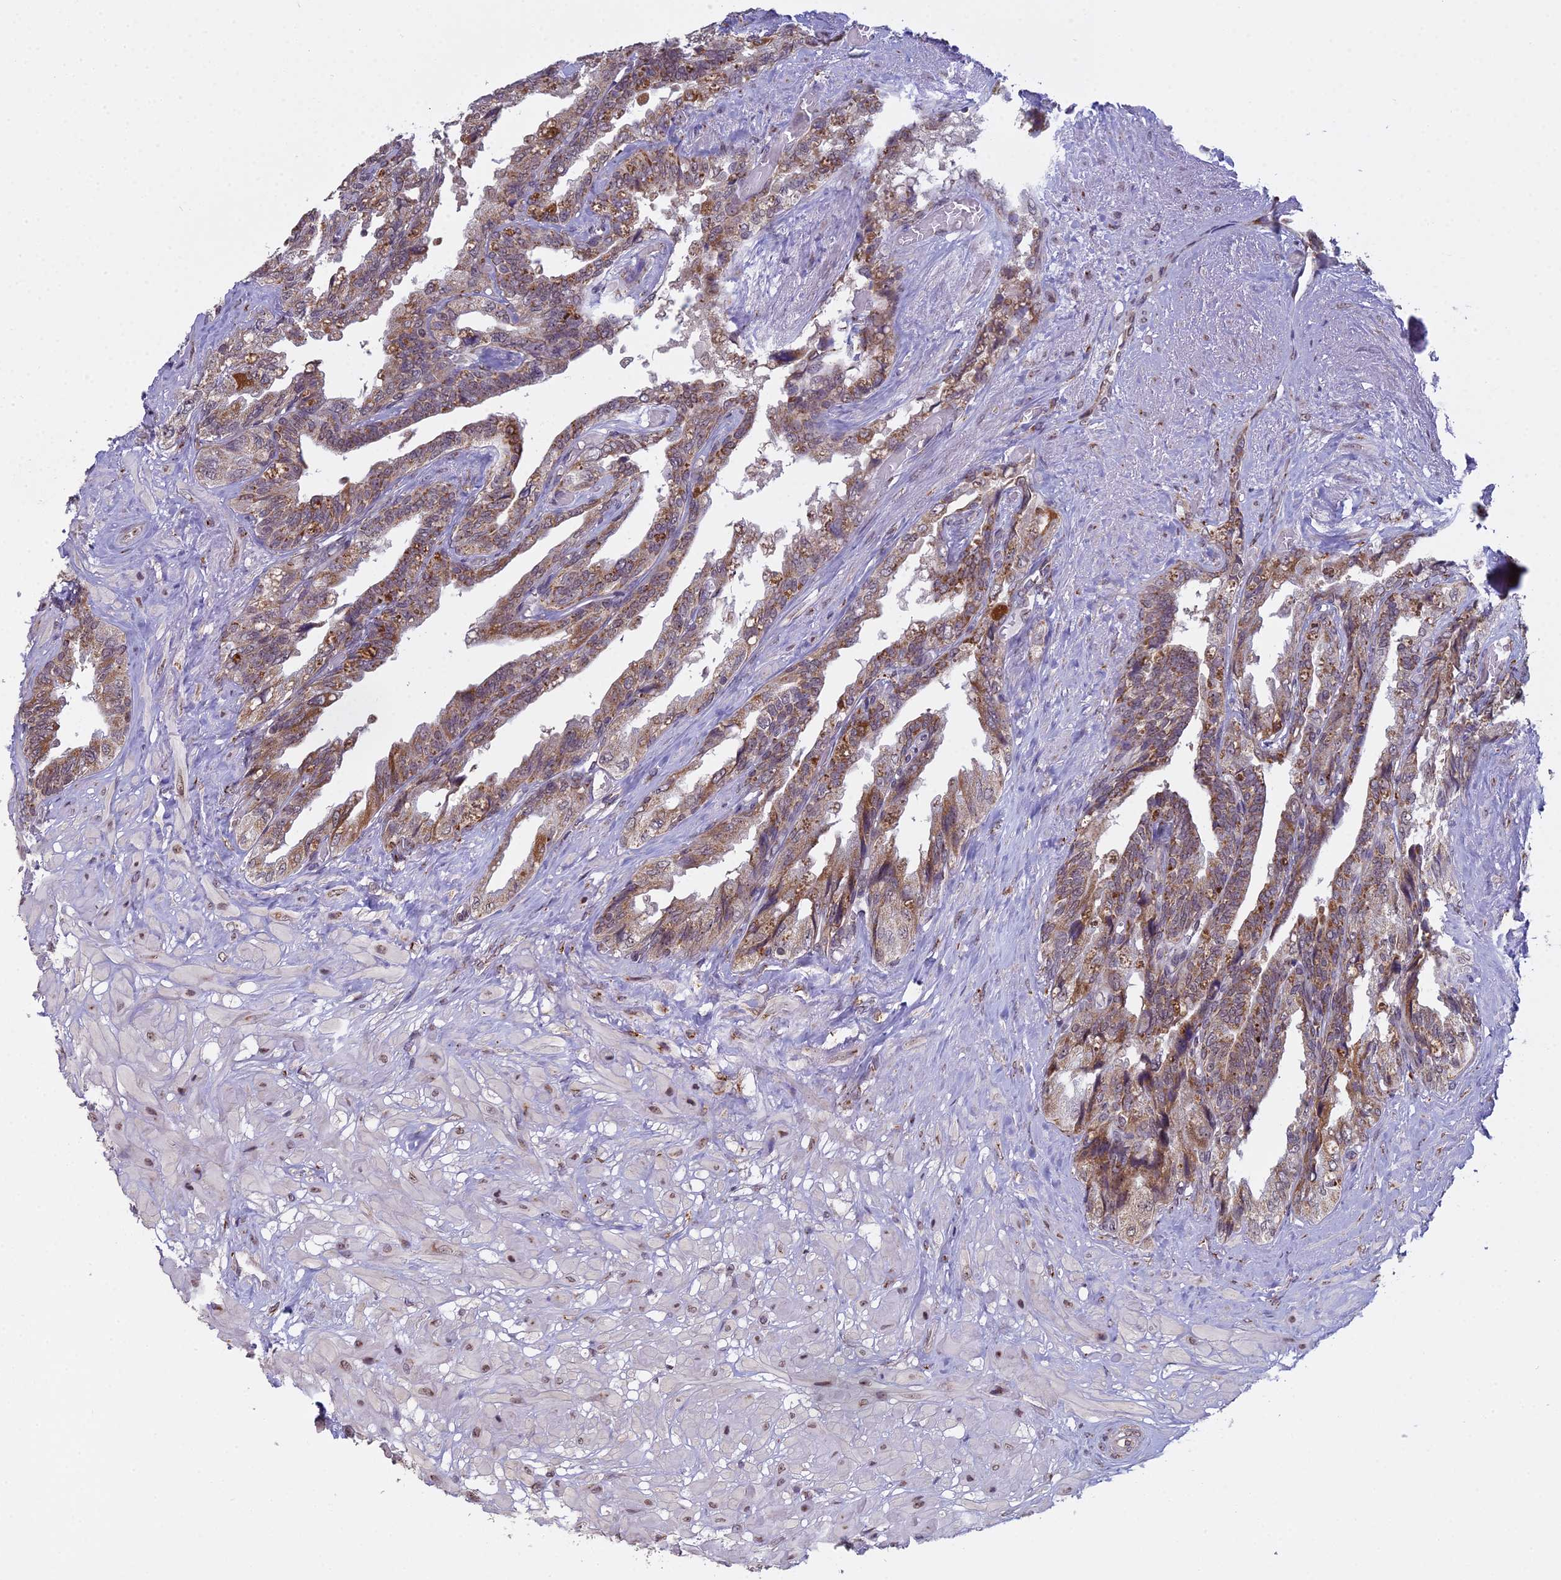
{"staining": {"intensity": "moderate", "quantity": "25%-75%", "location": "cytoplasmic/membranous"}, "tissue": "seminal vesicle", "cell_type": "Glandular cells", "image_type": "normal", "snomed": [{"axis": "morphology", "description": "Normal tissue, NOS"}, {"axis": "topography", "description": "Seminal veicle"}, {"axis": "topography", "description": "Peripheral nerve tissue"}], "caption": "Immunohistochemical staining of benign seminal vesicle exhibits 25%-75% levels of moderate cytoplasmic/membranous protein expression in about 25%-75% of glandular cells. Using DAB (3,3'-diaminobenzidine) (brown) and hematoxylin (blue) stains, captured at high magnification using brightfield microscopy.", "gene": "MEOX1", "patient": {"sex": "male", "age": 60}}